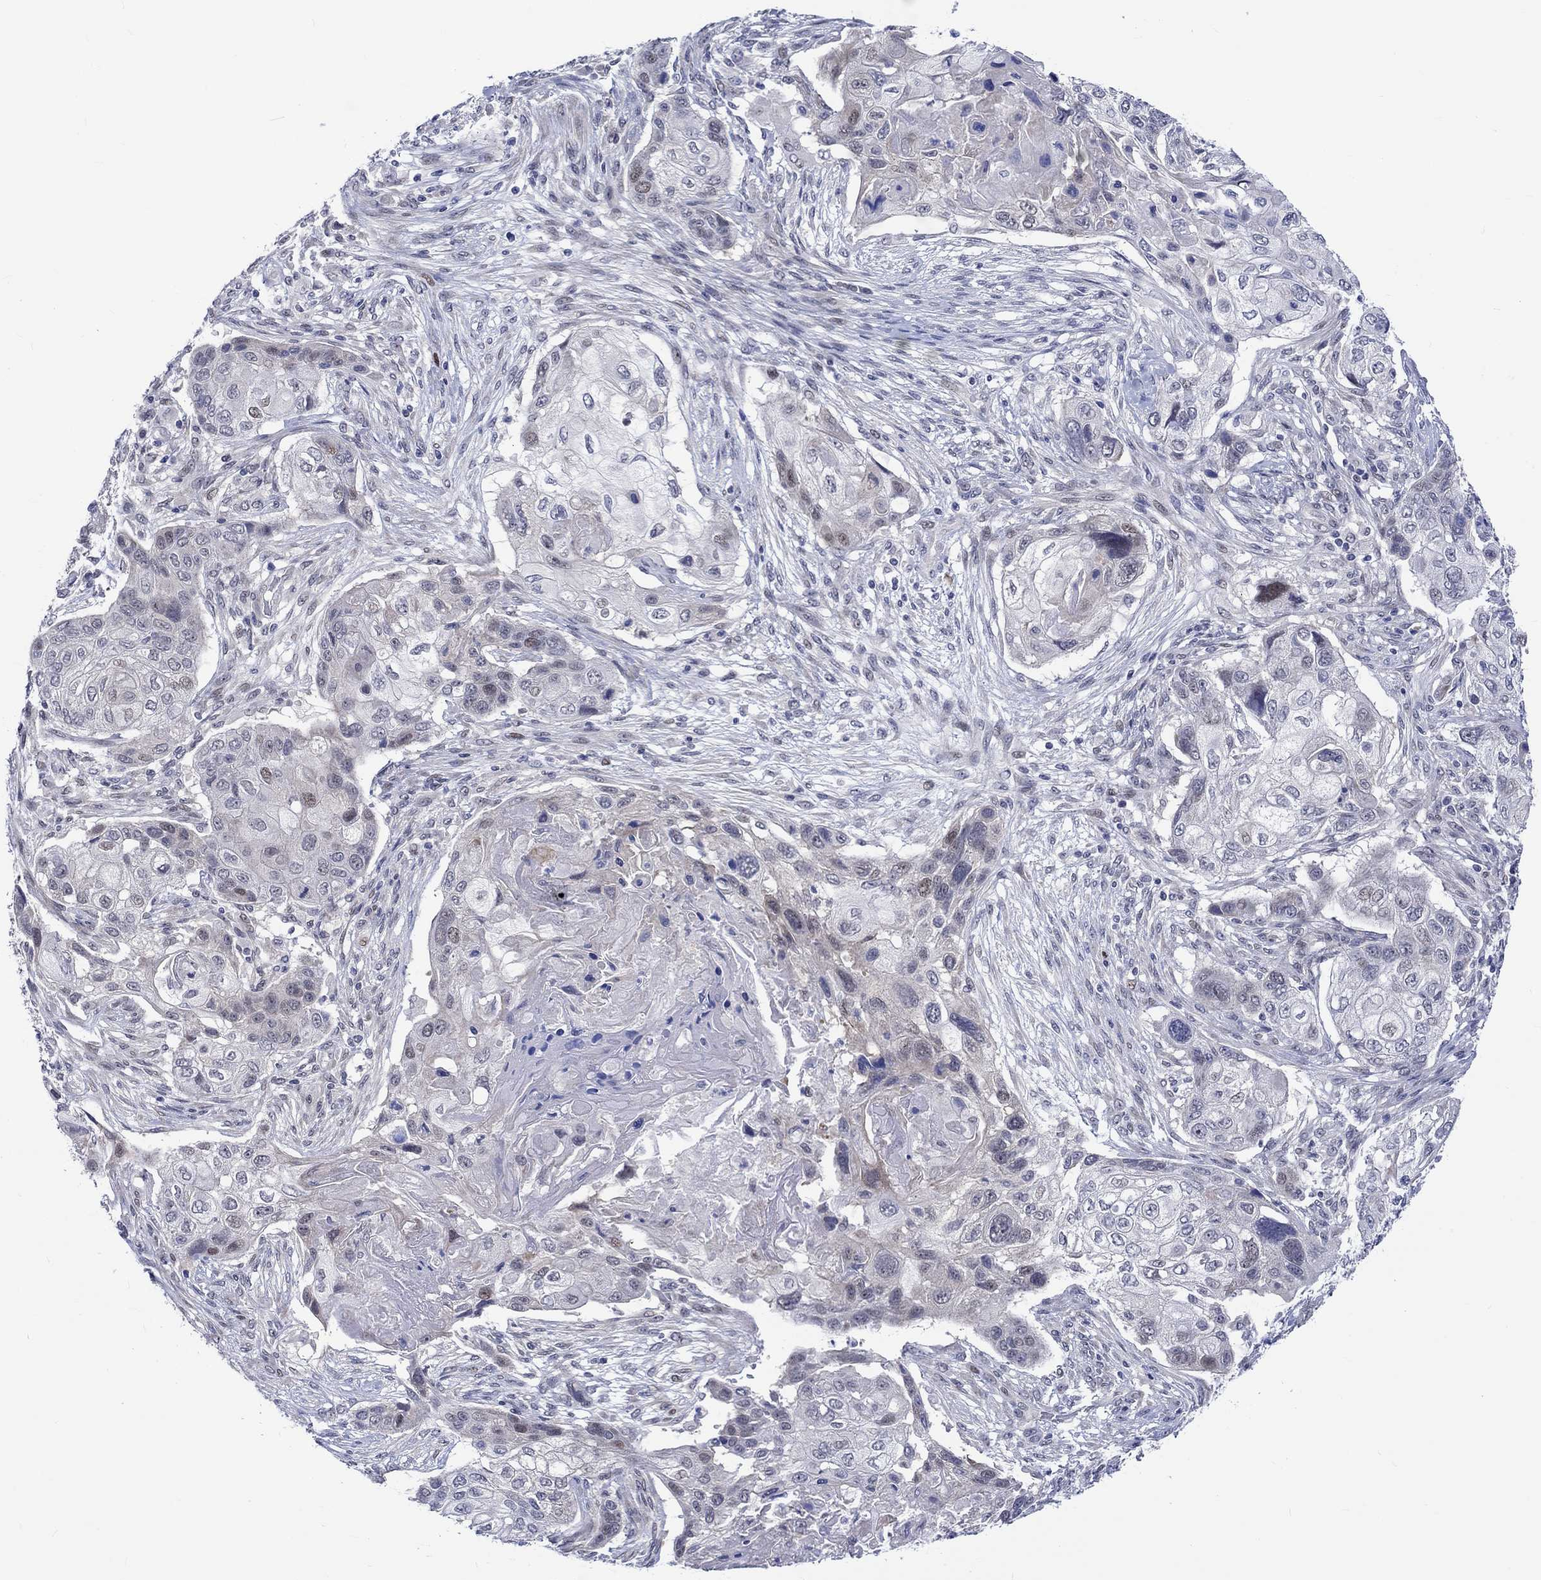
{"staining": {"intensity": "weak", "quantity": "<25%", "location": "nuclear"}, "tissue": "lung cancer", "cell_type": "Tumor cells", "image_type": "cancer", "snomed": [{"axis": "morphology", "description": "Normal tissue, NOS"}, {"axis": "morphology", "description": "Squamous cell carcinoma, NOS"}, {"axis": "topography", "description": "Bronchus"}, {"axis": "topography", "description": "Lung"}], "caption": "Histopathology image shows no protein staining in tumor cells of lung cancer (squamous cell carcinoma) tissue.", "gene": "E2F8", "patient": {"sex": "male", "age": 69}}